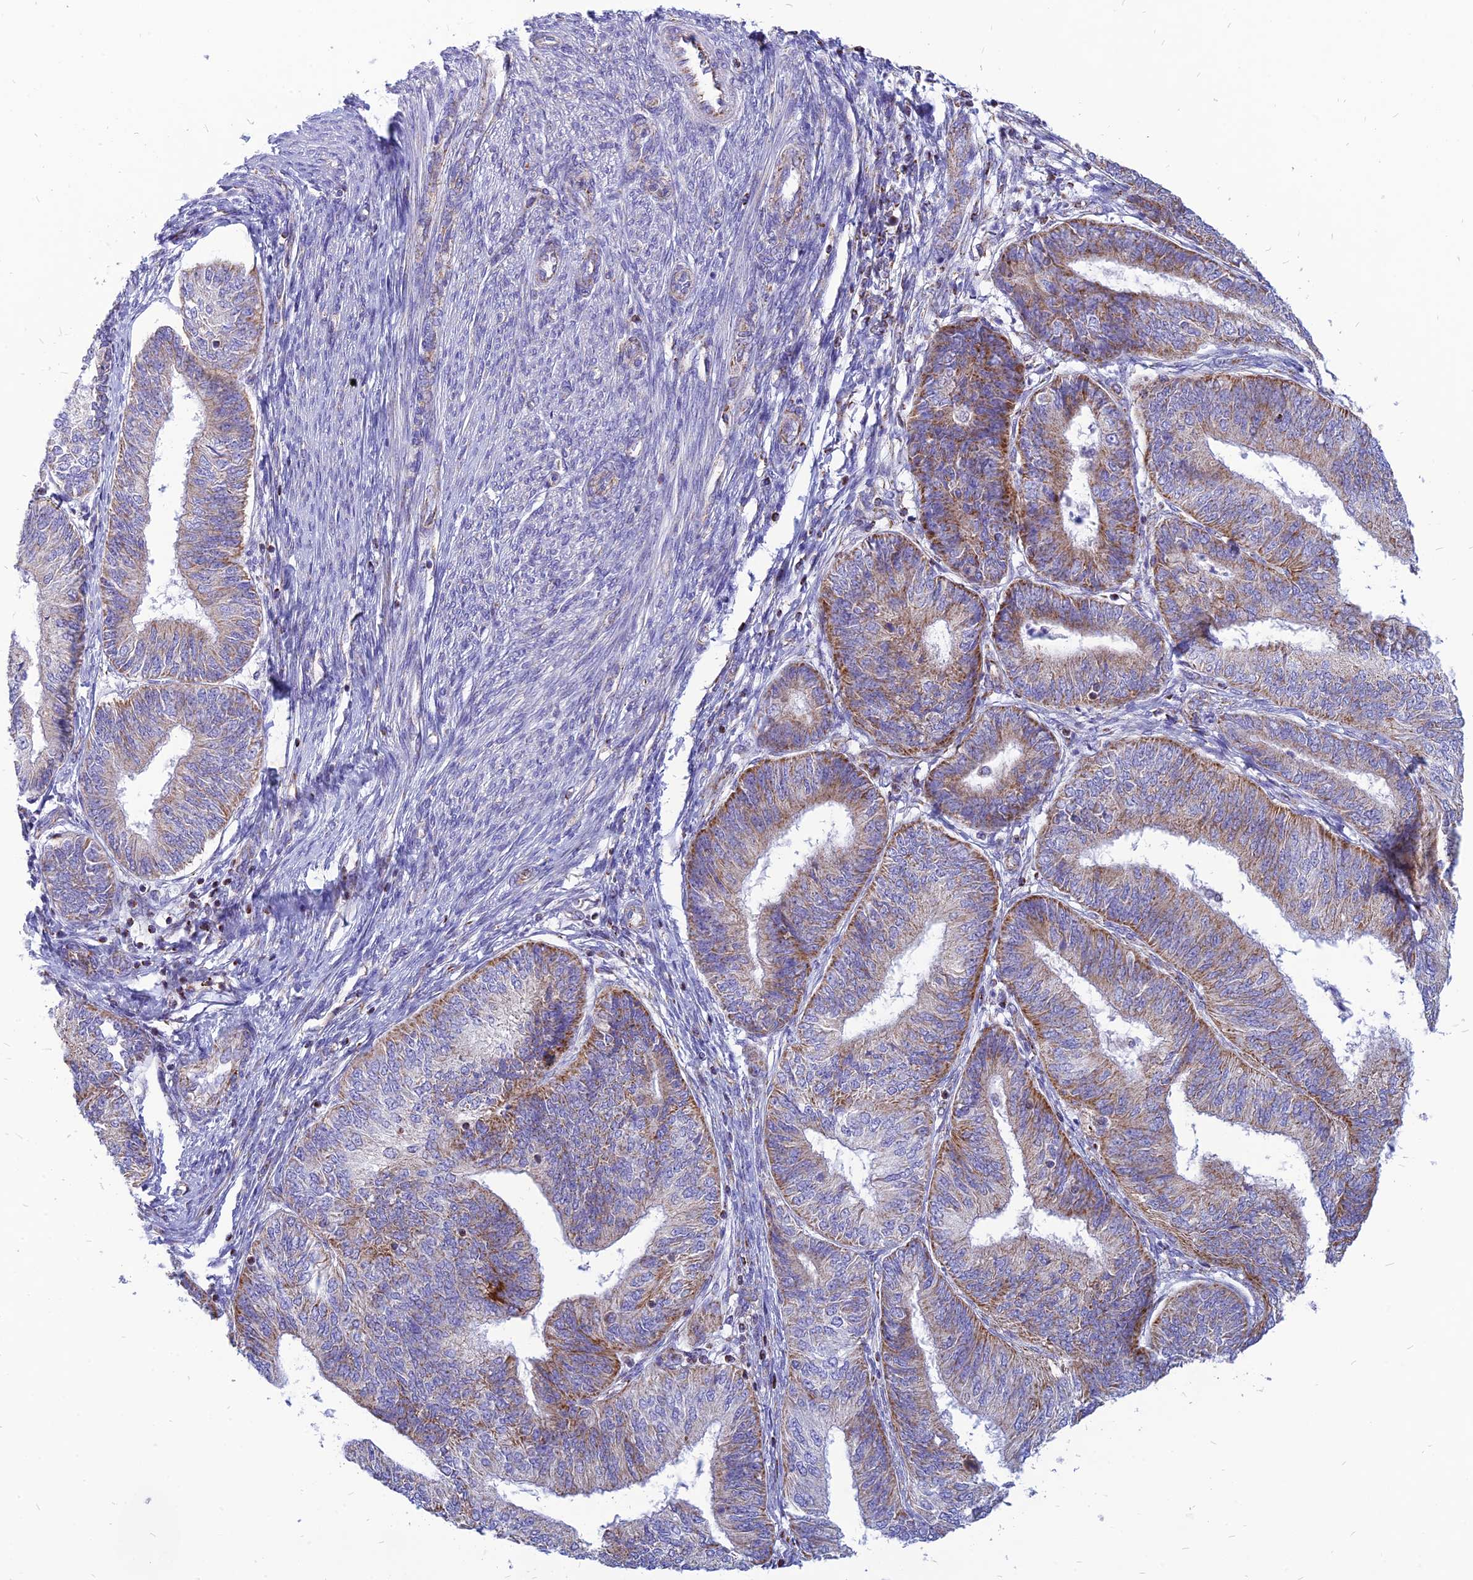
{"staining": {"intensity": "moderate", "quantity": "25%-75%", "location": "cytoplasmic/membranous"}, "tissue": "endometrial cancer", "cell_type": "Tumor cells", "image_type": "cancer", "snomed": [{"axis": "morphology", "description": "Adenocarcinoma, NOS"}, {"axis": "topography", "description": "Endometrium"}], "caption": "This is a photomicrograph of IHC staining of endometrial adenocarcinoma, which shows moderate staining in the cytoplasmic/membranous of tumor cells.", "gene": "PACC1", "patient": {"sex": "female", "age": 58}}